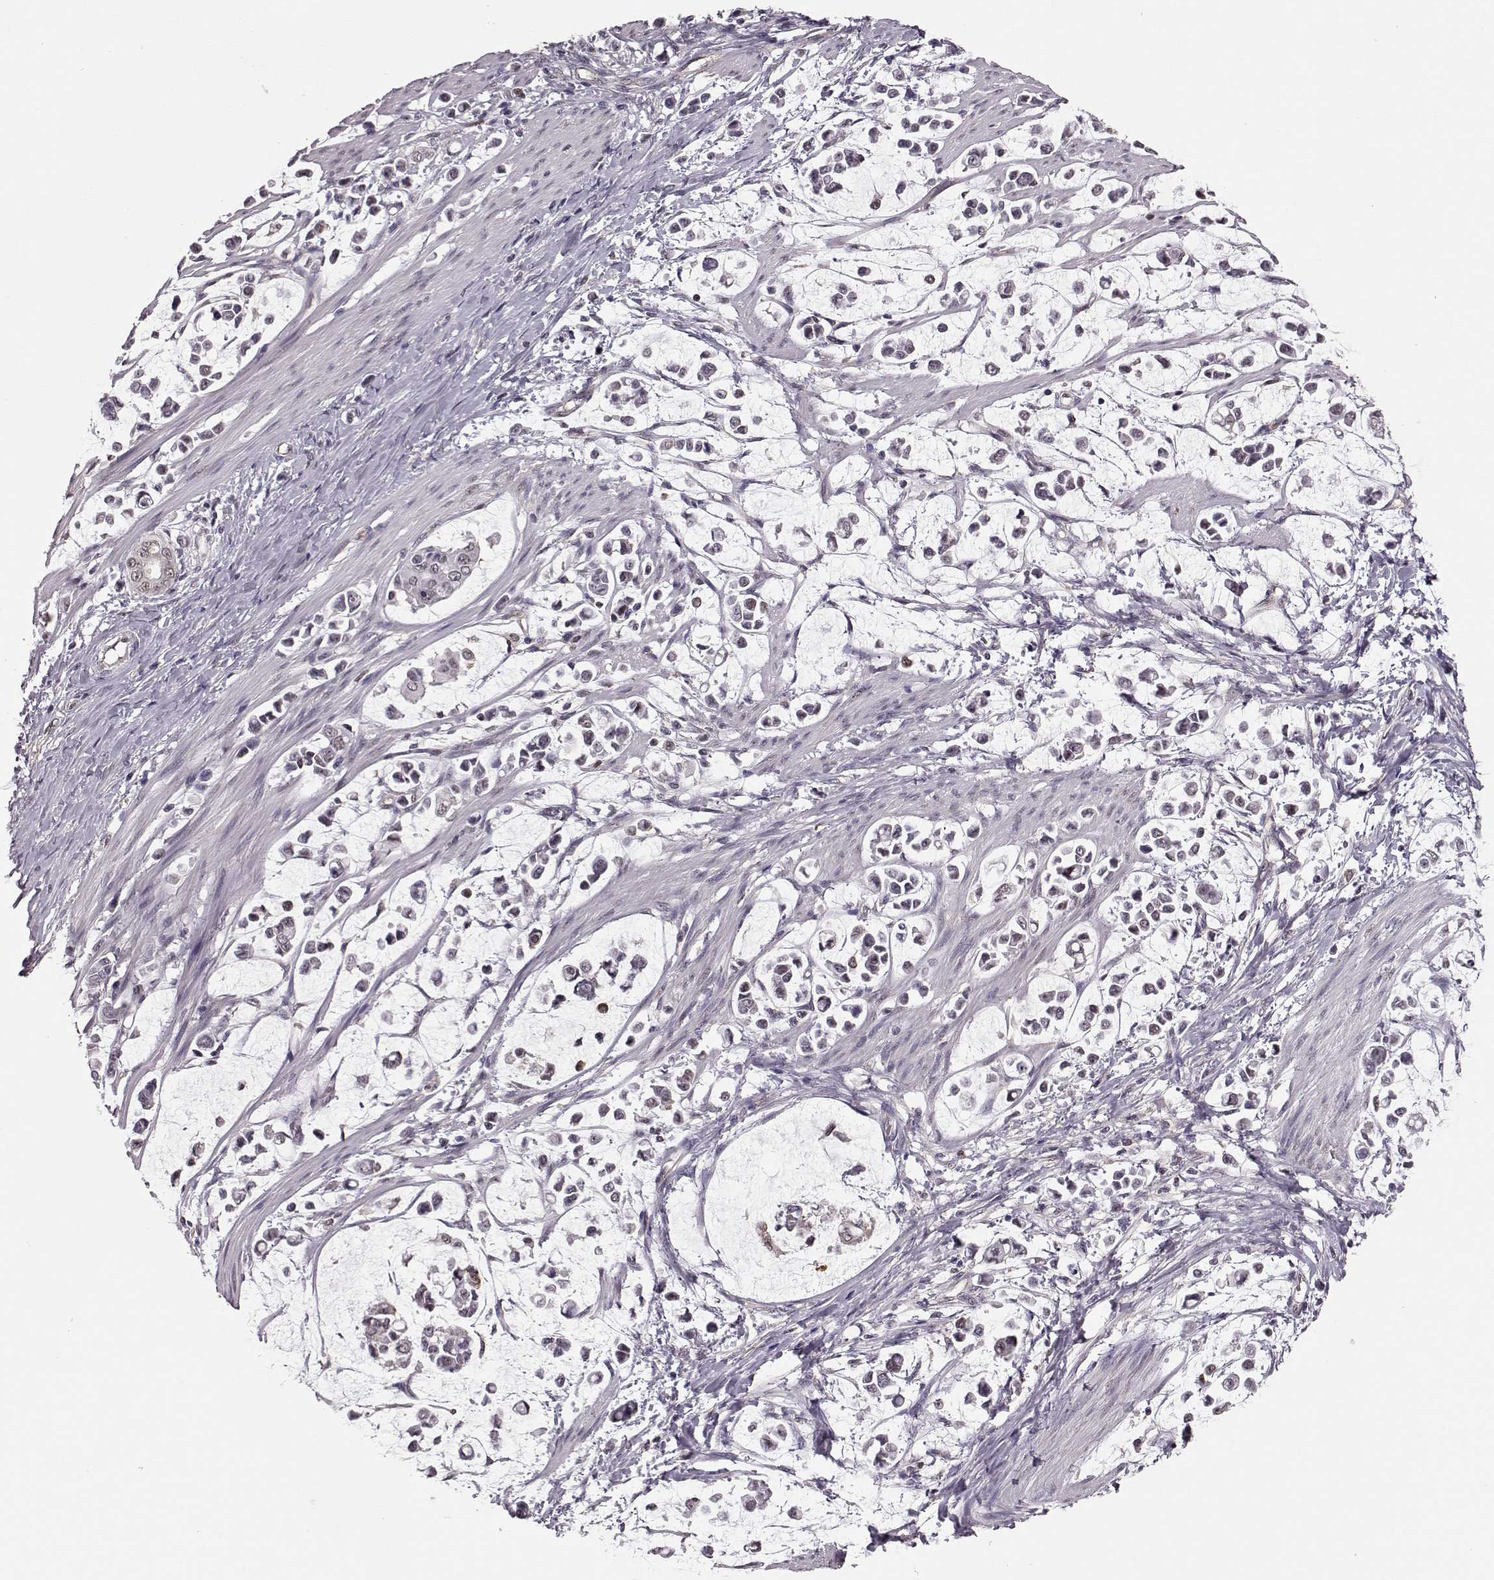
{"staining": {"intensity": "negative", "quantity": "none", "location": "none"}, "tissue": "stomach cancer", "cell_type": "Tumor cells", "image_type": "cancer", "snomed": [{"axis": "morphology", "description": "Adenocarcinoma, NOS"}, {"axis": "topography", "description": "Stomach"}], "caption": "DAB (3,3'-diaminobenzidine) immunohistochemical staining of stomach adenocarcinoma demonstrates no significant expression in tumor cells.", "gene": "KLF6", "patient": {"sex": "male", "age": 82}}